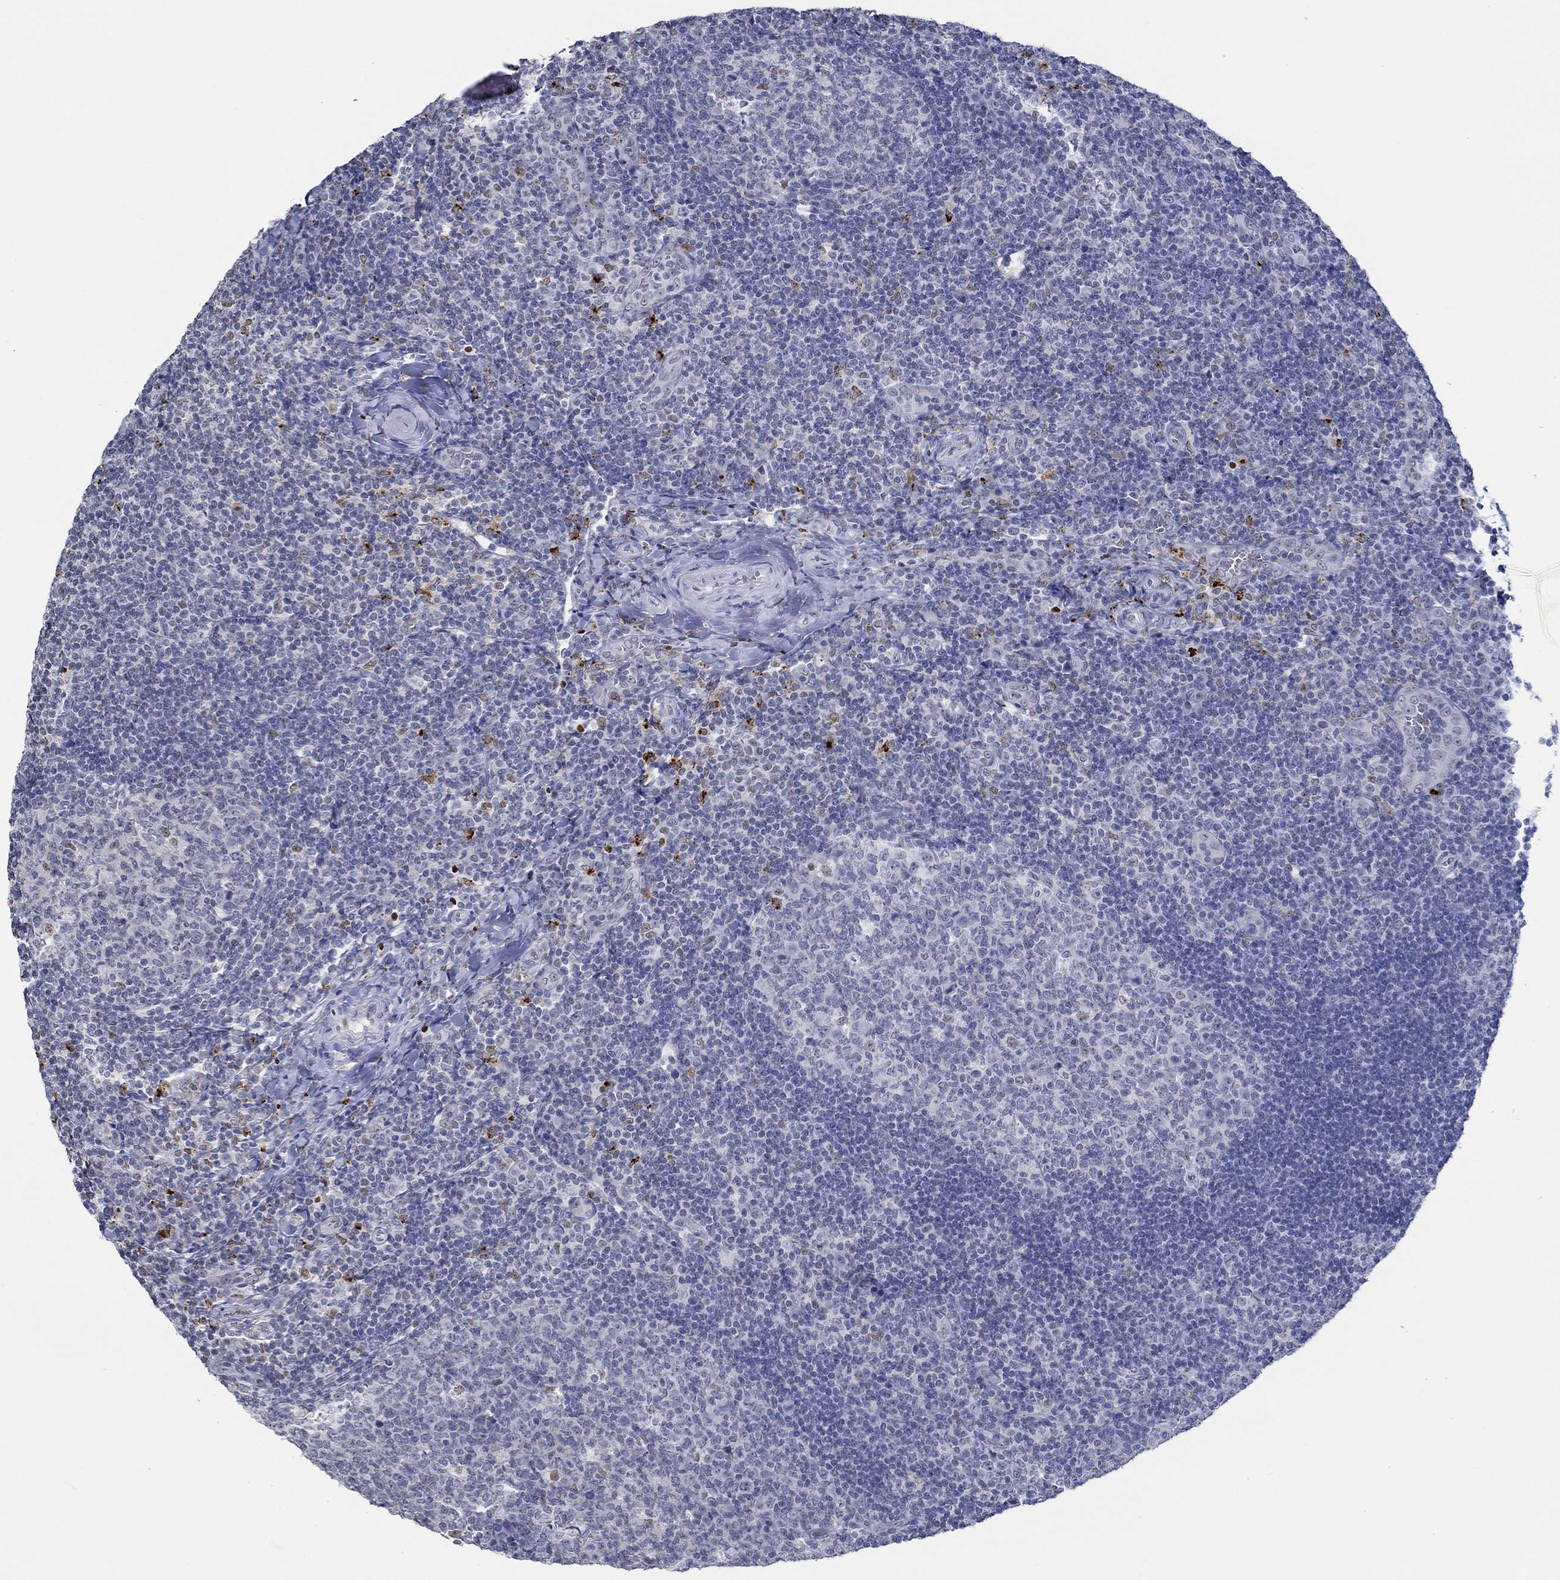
{"staining": {"intensity": "negative", "quantity": "none", "location": "none"}, "tissue": "tonsil", "cell_type": "Germinal center cells", "image_type": "normal", "snomed": [{"axis": "morphology", "description": "Normal tissue, NOS"}, {"axis": "topography", "description": "Tonsil"}], "caption": "Tonsil stained for a protein using immunohistochemistry (IHC) shows no expression germinal center cells.", "gene": "GATA2", "patient": {"sex": "male", "age": 17}}